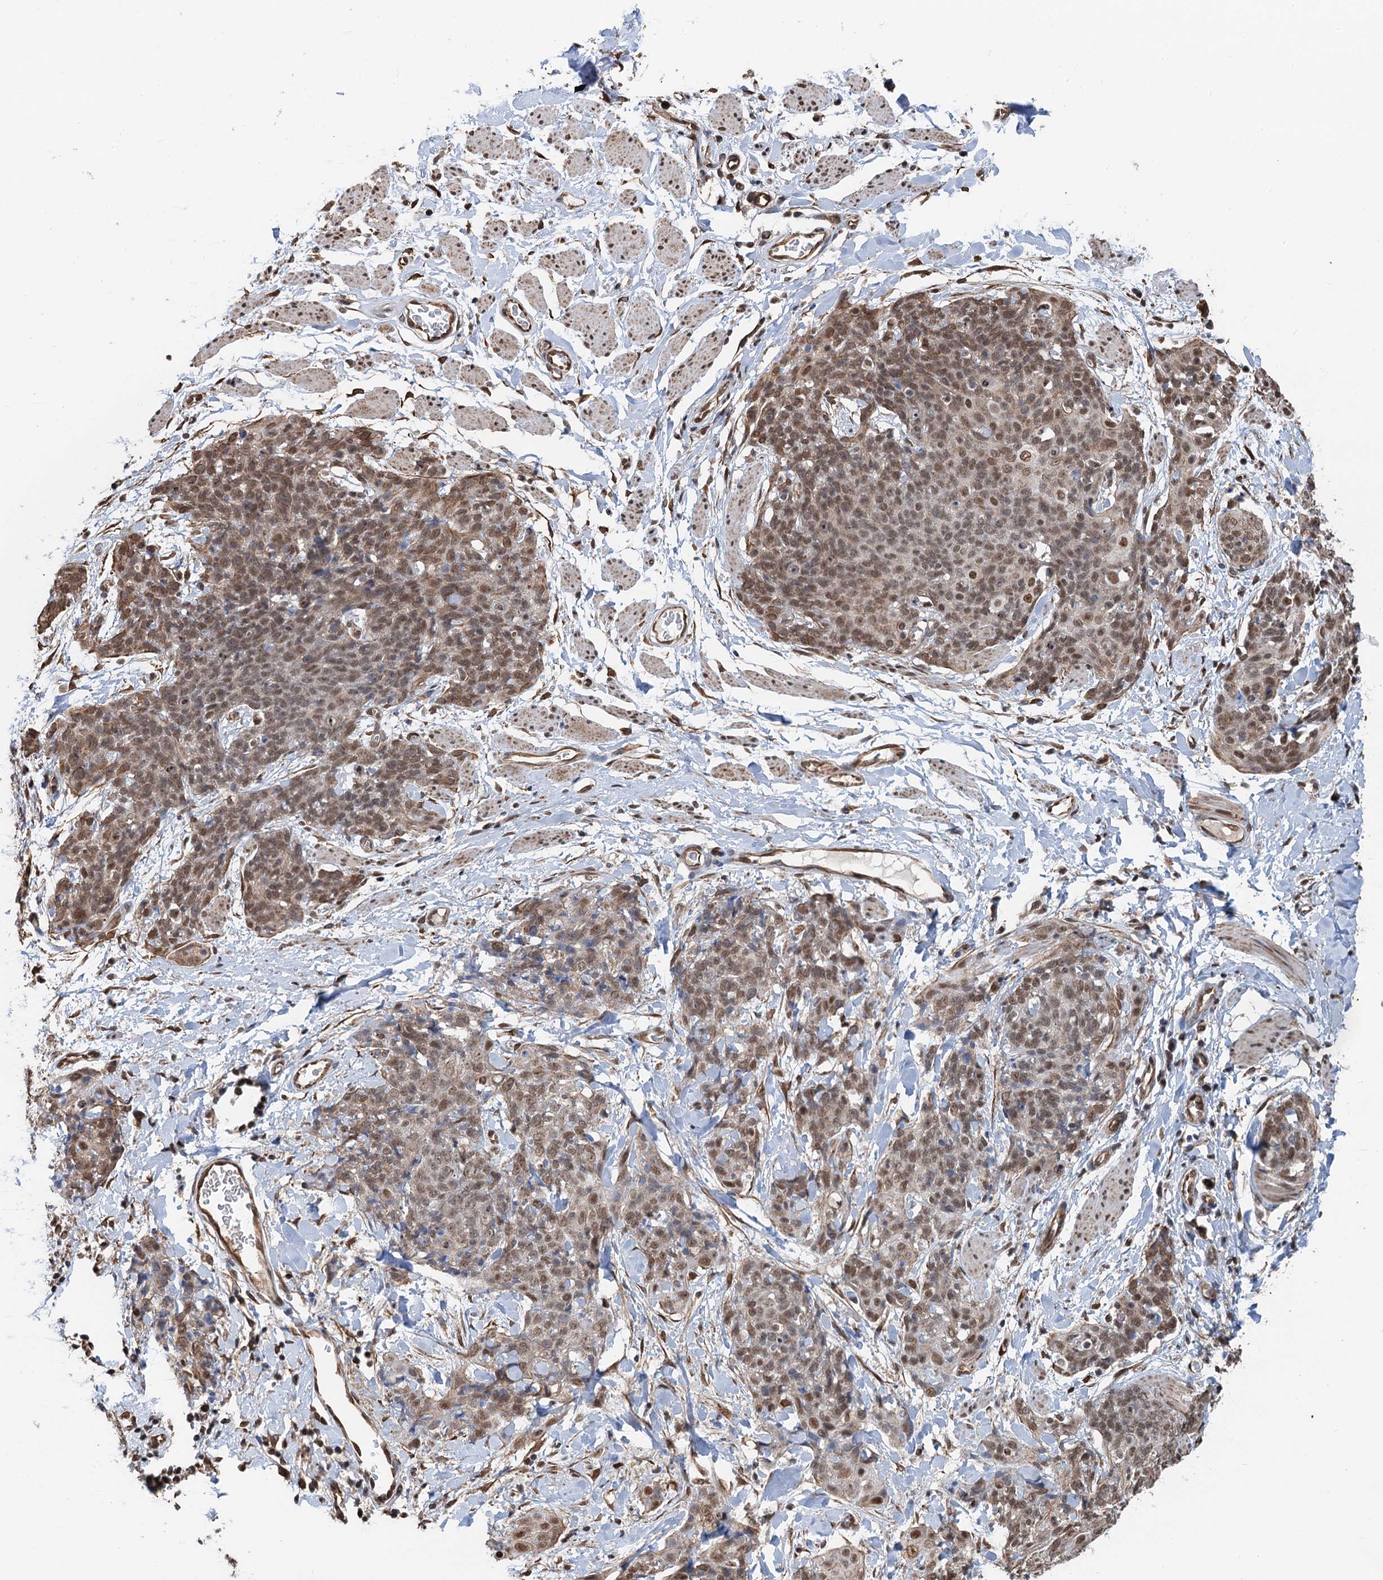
{"staining": {"intensity": "moderate", "quantity": ">75%", "location": "nuclear"}, "tissue": "skin cancer", "cell_type": "Tumor cells", "image_type": "cancer", "snomed": [{"axis": "morphology", "description": "Squamous cell carcinoma, NOS"}, {"axis": "topography", "description": "Skin"}, {"axis": "topography", "description": "Vulva"}], "caption": "A high-resolution image shows immunohistochemistry staining of skin cancer, which reveals moderate nuclear staining in about >75% of tumor cells.", "gene": "CFDP1", "patient": {"sex": "female", "age": 85}}